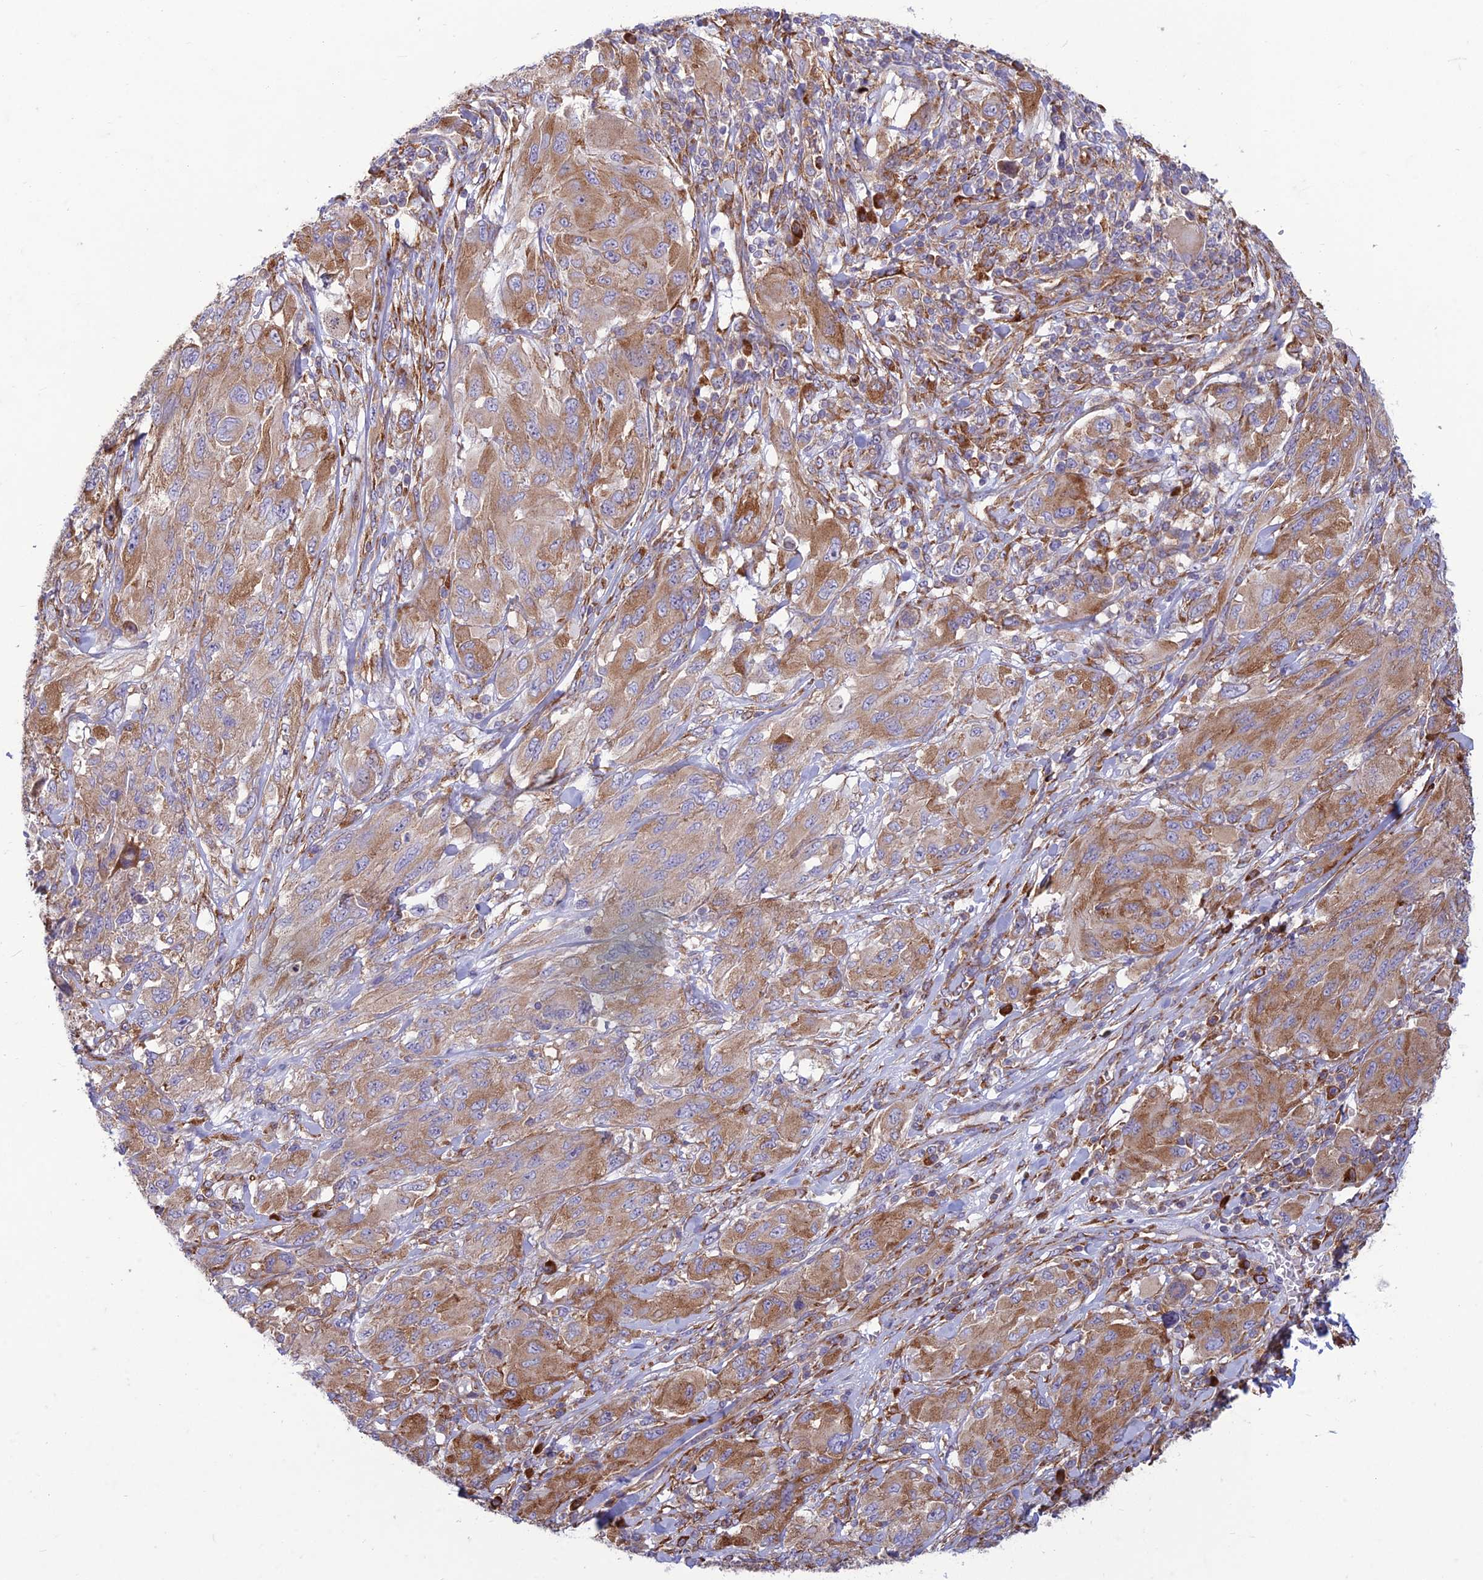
{"staining": {"intensity": "moderate", "quantity": ">75%", "location": "cytoplasmic/membranous"}, "tissue": "melanoma", "cell_type": "Tumor cells", "image_type": "cancer", "snomed": [{"axis": "morphology", "description": "Malignant melanoma, NOS"}, {"axis": "topography", "description": "Skin"}], "caption": "Tumor cells reveal medium levels of moderate cytoplasmic/membranous positivity in approximately >75% of cells in human melanoma.", "gene": "RPL17-C18orf32", "patient": {"sex": "female", "age": 91}}